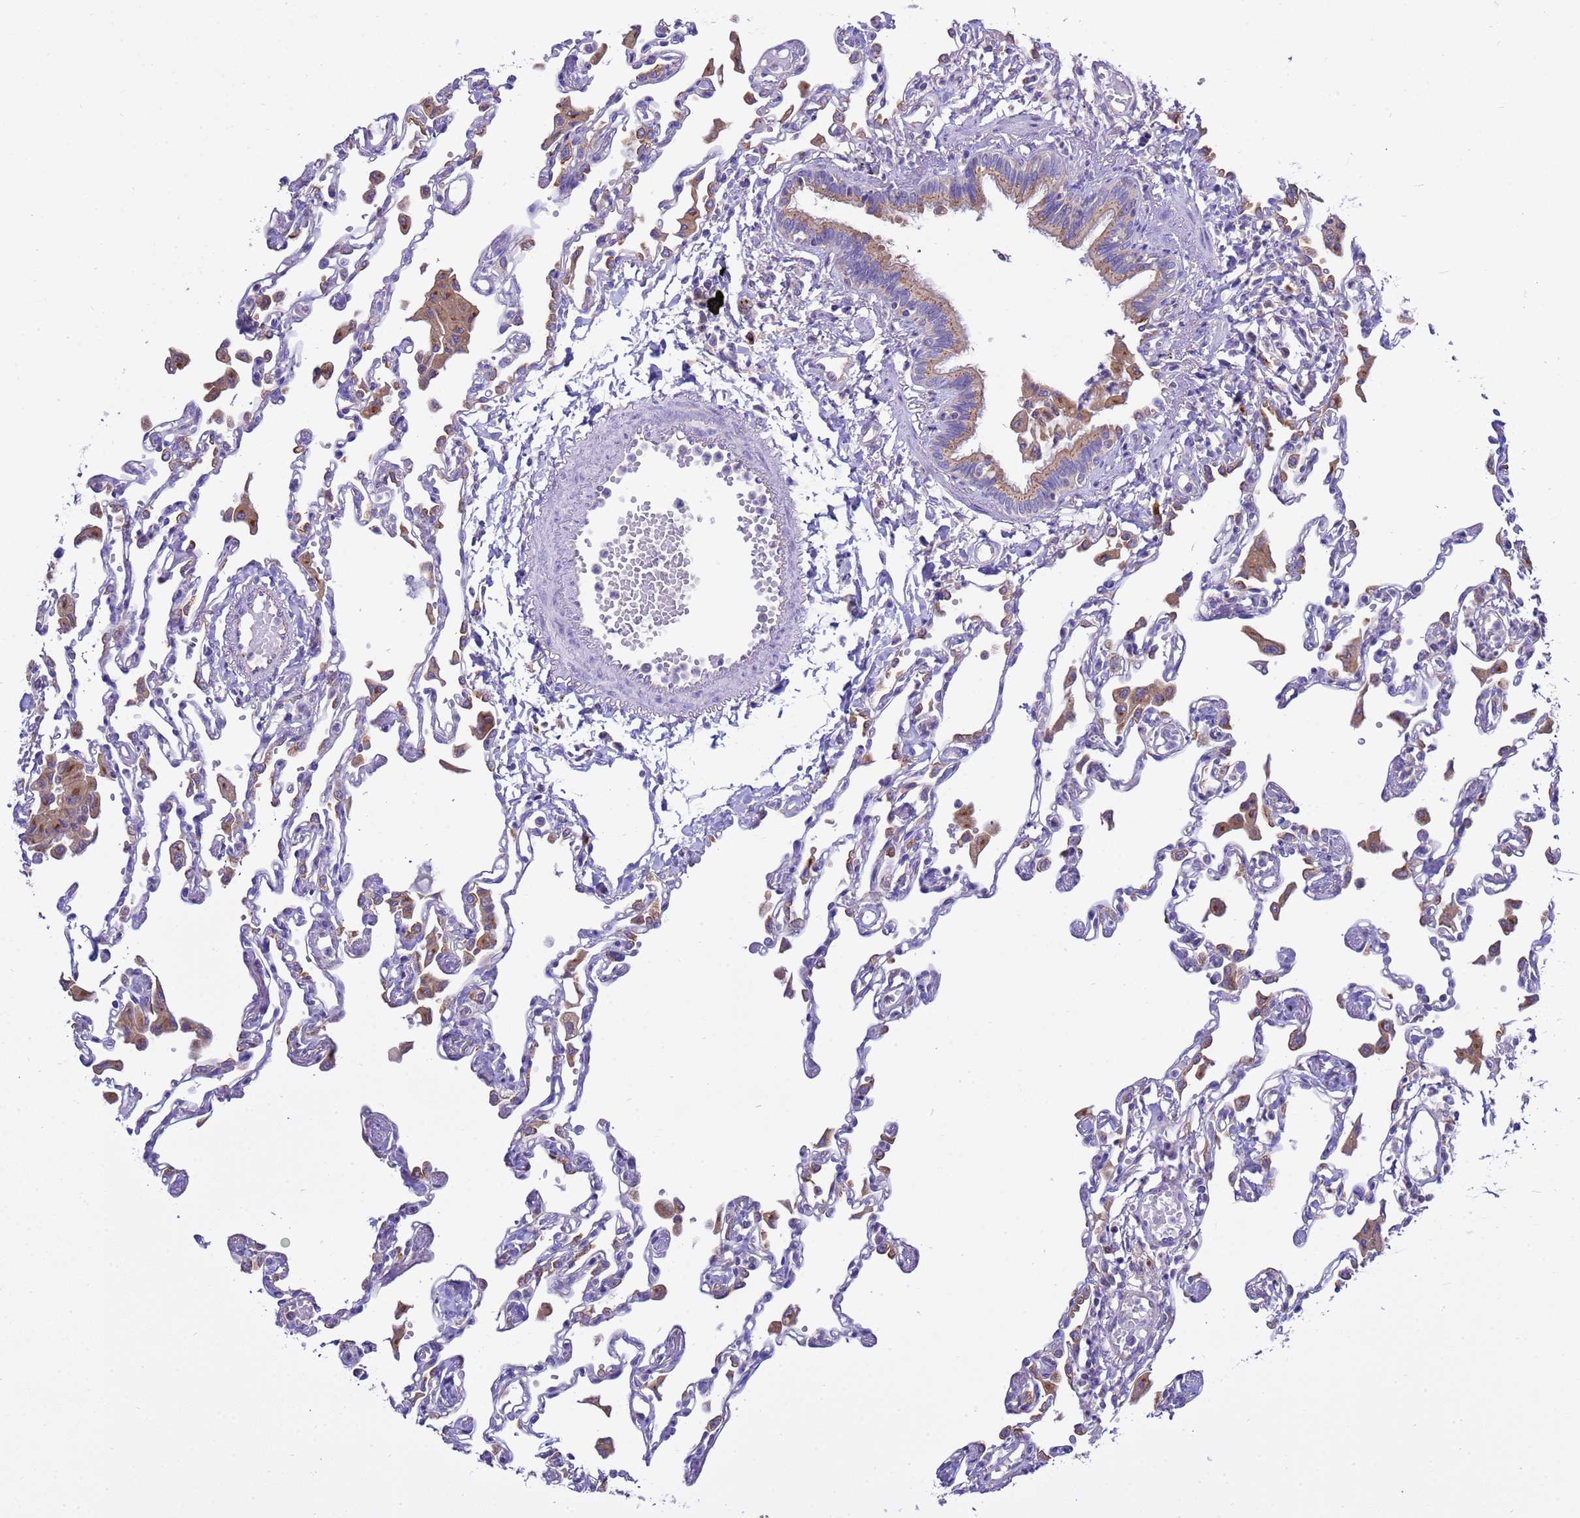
{"staining": {"intensity": "negative", "quantity": "none", "location": "none"}, "tissue": "lung", "cell_type": "Alveolar cells", "image_type": "normal", "snomed": [{"axis": "morphology", "description": "Normal tissue, NOS"}, {"axis": "topography", "description": "Bronchus"}, {"axis": "topography", "description": "Lung"}], "caption": "An image of lung stained for a protein exhibits no brown staining in alveolar cells. The staining was performed using DAB (3,3'-diaminobenzidine) to visualize the protein expression in brown, while the nuclei were stained in blue with hematoxylin (Magnification: 20x).", "gene": "ANAPC1", "patient": {"sex": "female", "age": 49}}